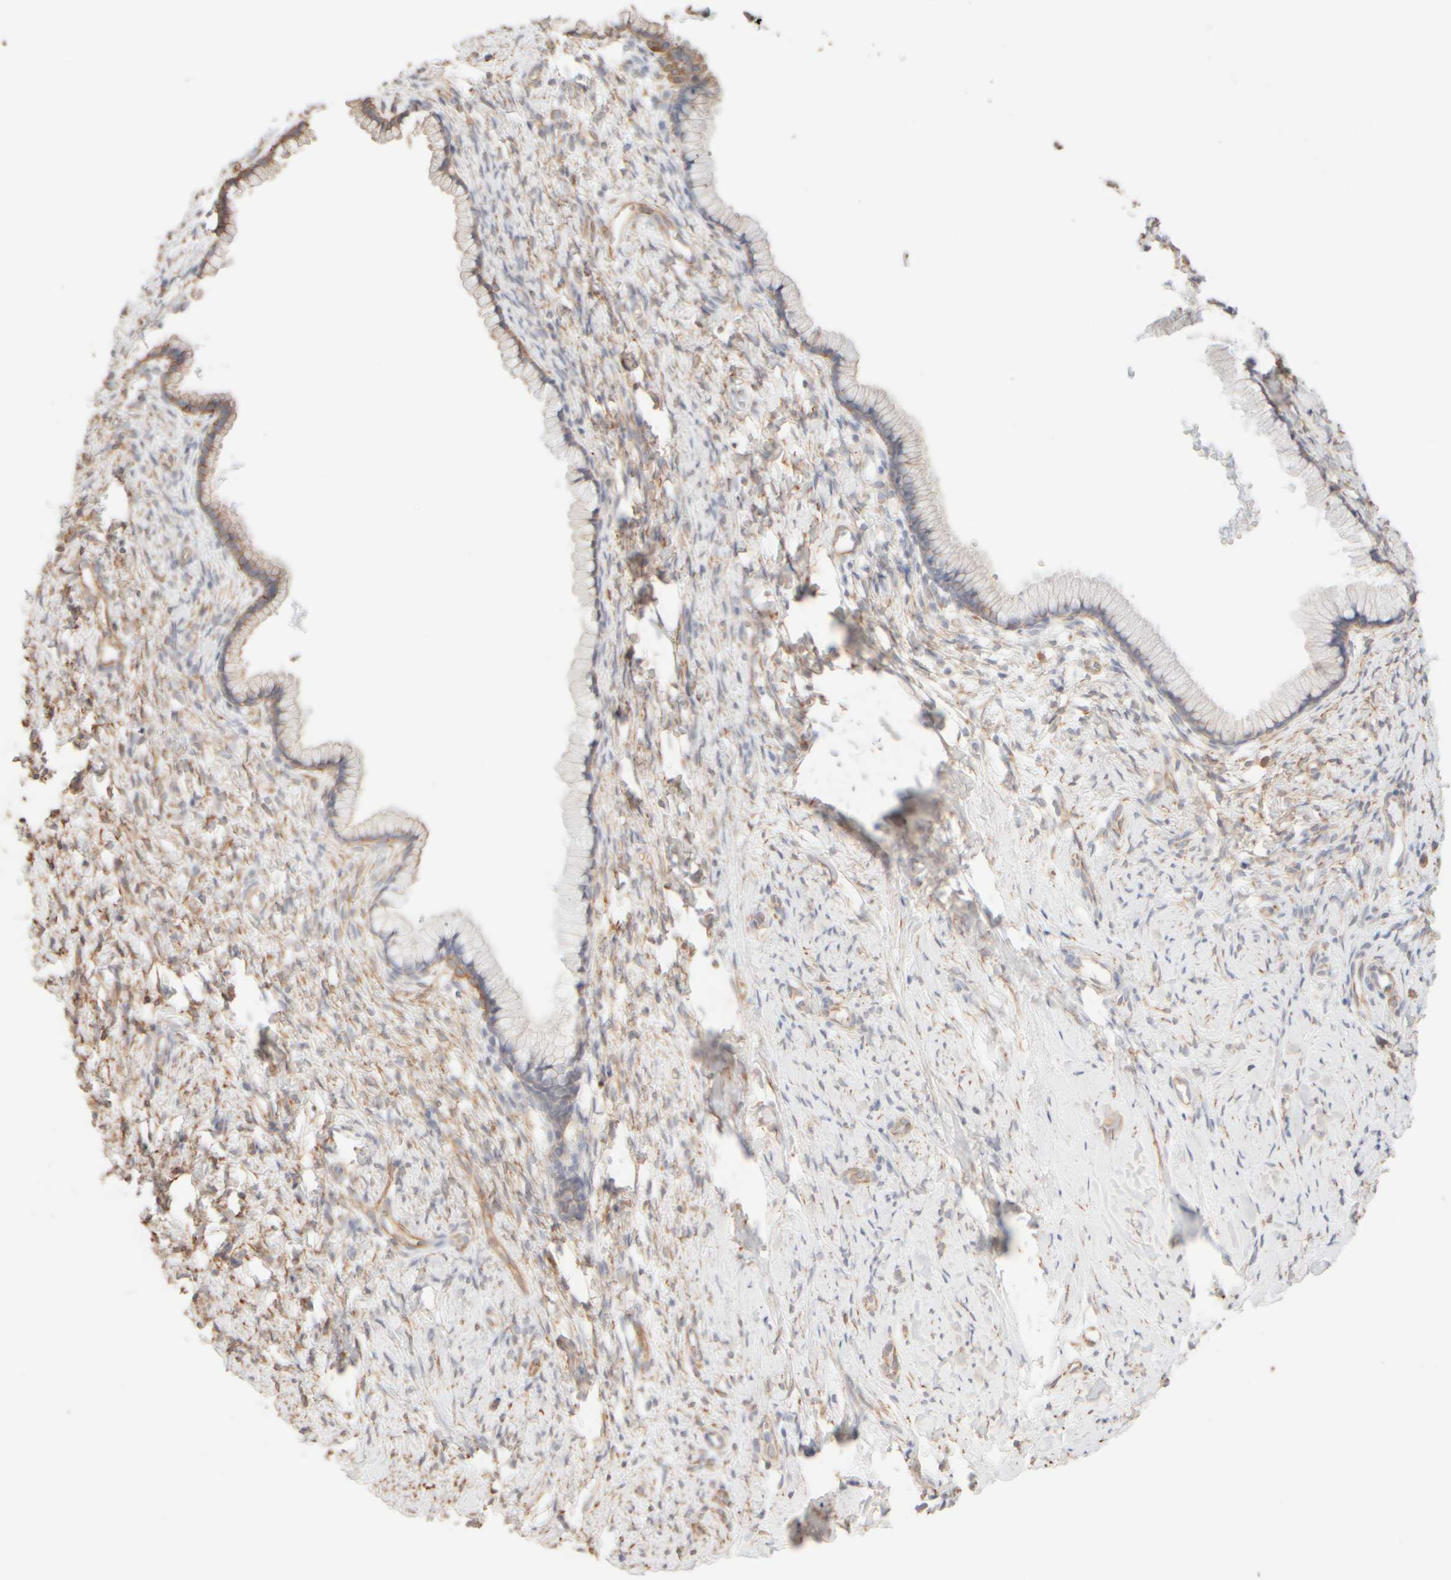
{"staining": {"intensity": "moderate", "quantity": "<25%", "location": "cytoplasmic/membranous"}, "tissue": "cervix", "cell_type": "Glandular cells", "image_type": "normal", "snomed": [{"axis": "morphology", "description": "Normal tissue, NOS"}, {"axis": "topography", "description": "Cervix"}], "caption": "Protein staining of normal cervix demonstrates moderate cytoplasmic/membranous expression in approximately <25% of glandular cells. (DAB = brown stain, brightfield microscopy at high magnification).", "gene": "KRT15", "patient": {"sex": "female", "age": 75}}